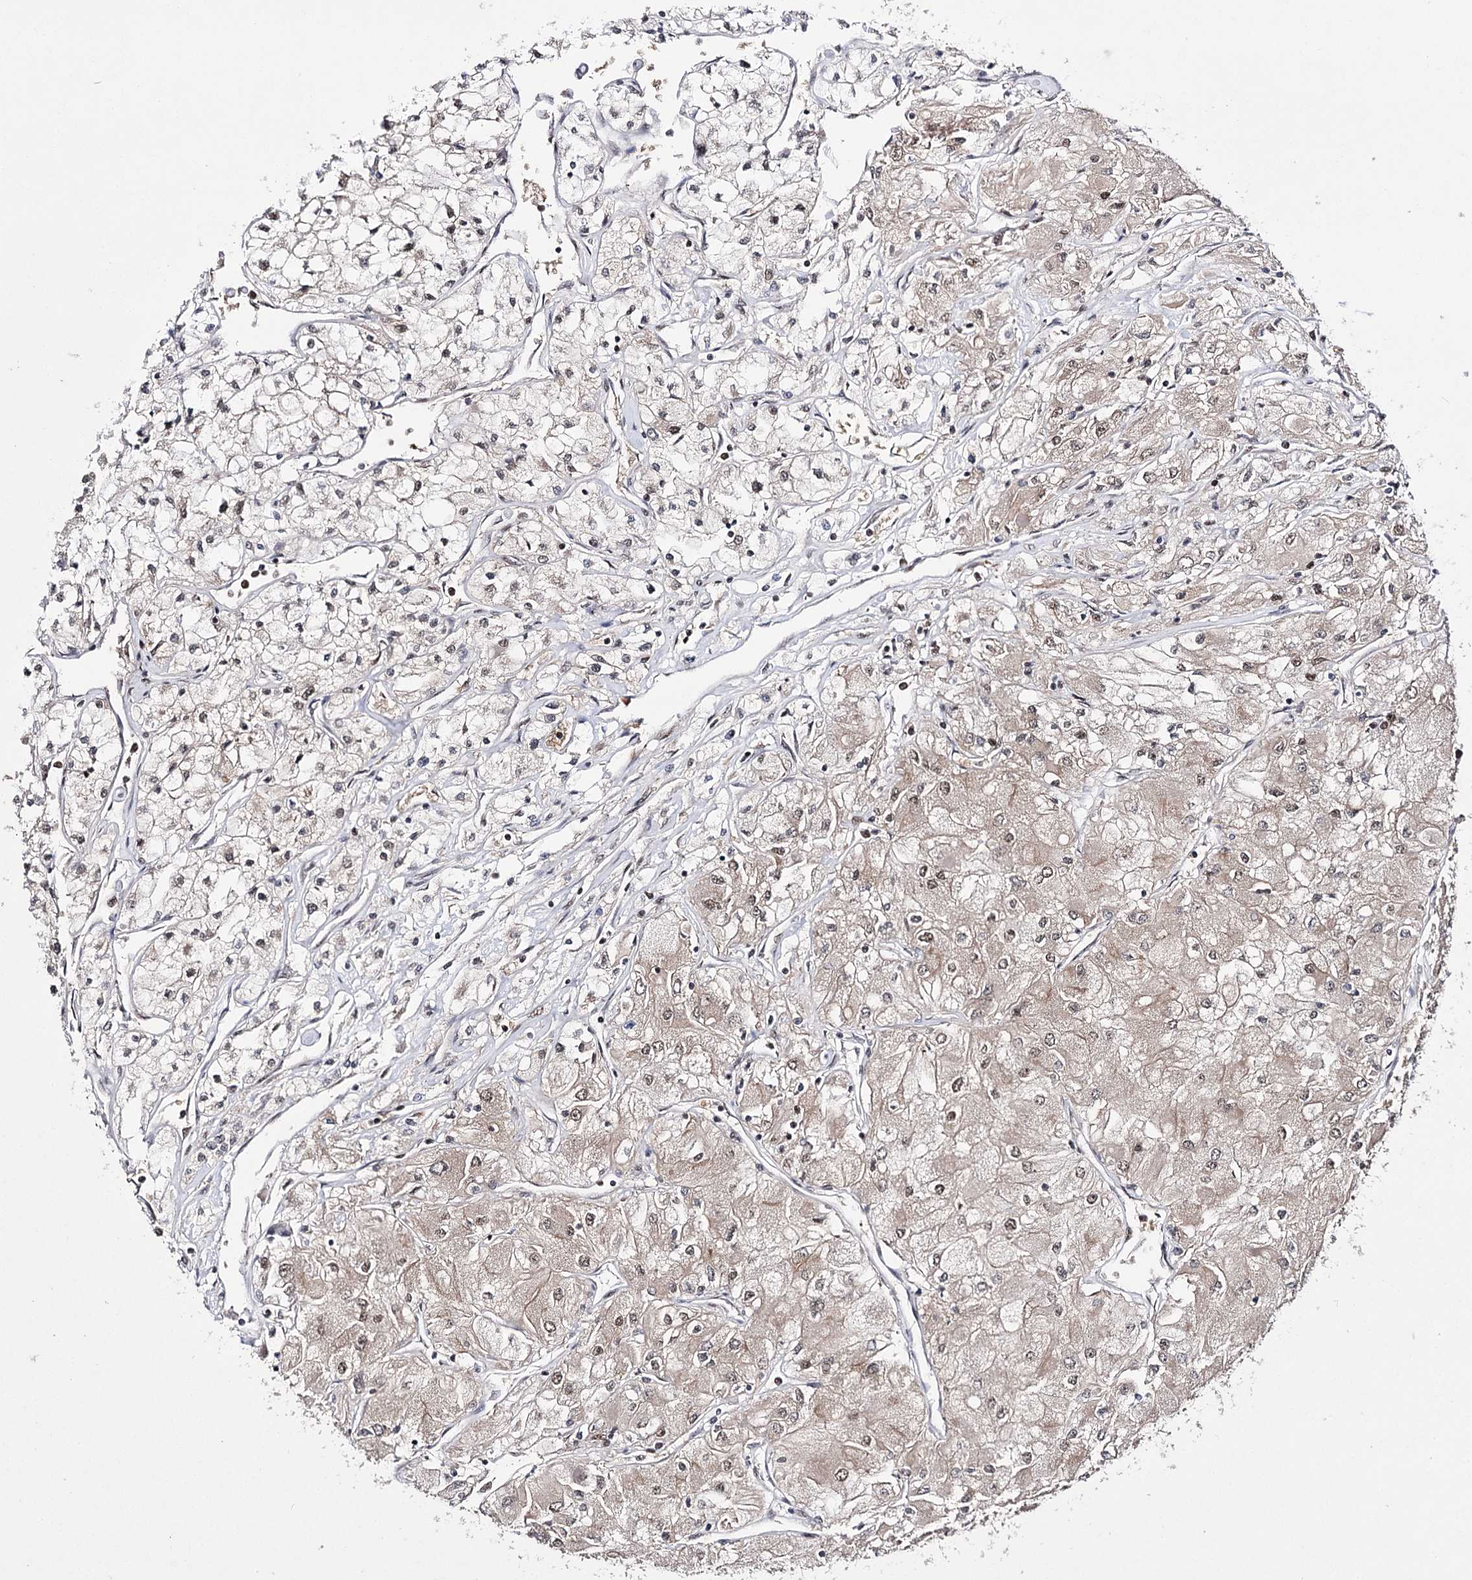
{"staining": {"intensity": "weak", "quantity": ">75%", "location": "nuclear"}, "tissue": "renal cancer", "cell_type": "Tumor cells", "image_type": "cancer", "snomed": [{"axis": "morphology", "description": "Adenocarcinoma, NOS"}, {"axis": "topography", "description": "Kidney"}], "caption": "A photomicrograph showing weak nuclear staining in about >75% of tumor cells in renal adenocarcinoma, as visualized by brown immunohistochemical staining.", "gene": "PRPF40A", "patient": {"sex": "male", "age": 80}}